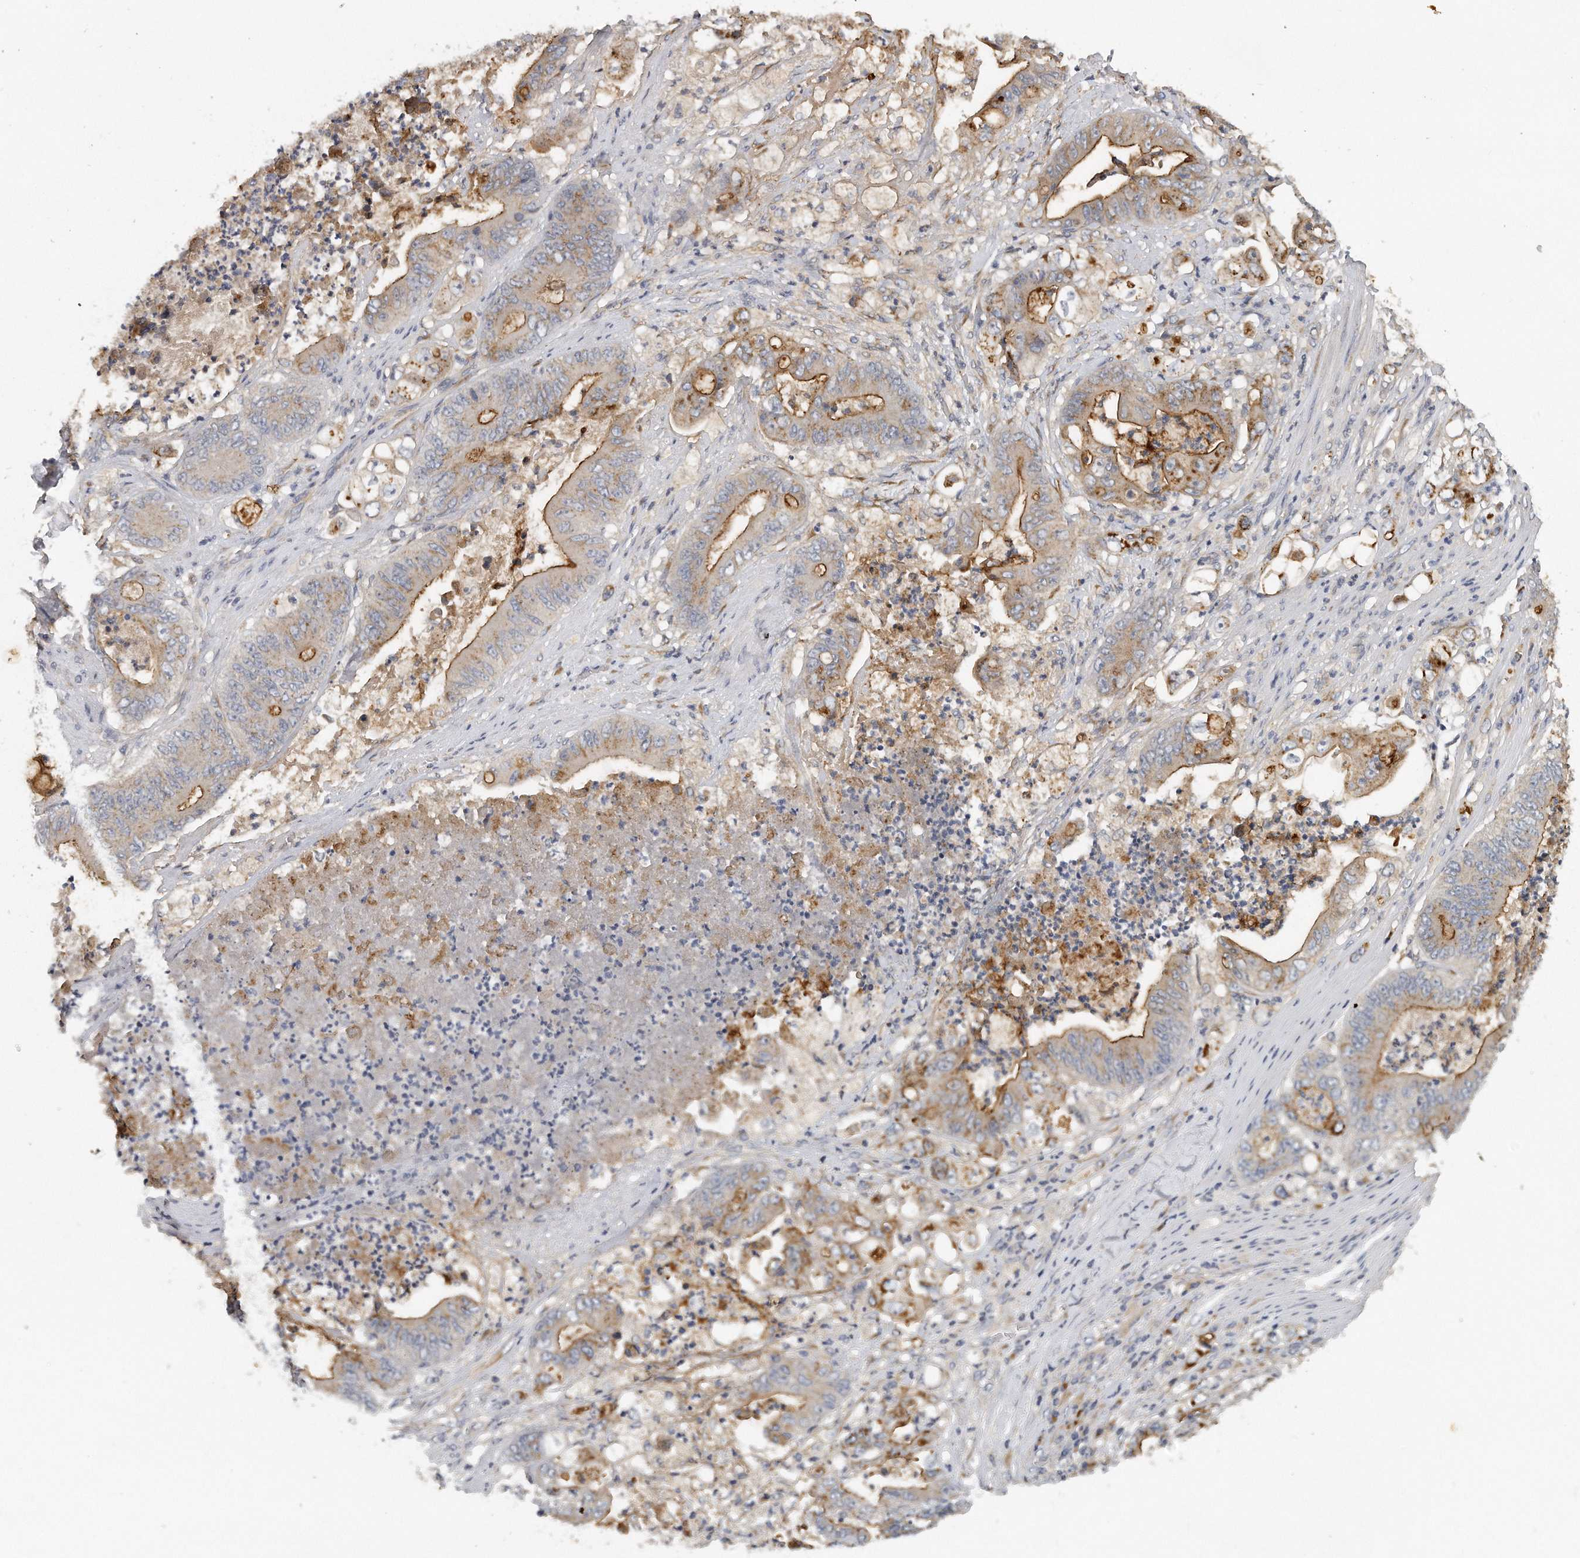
{"staining": {"intensity": "moderate", "quantity": "25%-75%", "location": "cytoplasmic/membranous"}, "tissue": "stomach cancer", "cell_type": "Tumor cells", "image_type": "cancer", "snomed": [{"axis": "morphology", "description": "Adenocarcinoma, NOS"}, {"axis": "topography", "description": "Stomach"}], "caption": "Immunohistochemistry (IHC) (DAB (3,3'-diaminobenzidine)) staining of human stomach adenocarcinoma exhibits moderate cytoplasmic/membranous protein expression in approximately 25%-75% of tumor cells. (DAB (3,3'-diaminobenzidine) = brown stain, brightfield microscopy at high magnification).", "gene": "TRAPPC14", "patient": {"sex": "female", "age": 73}}